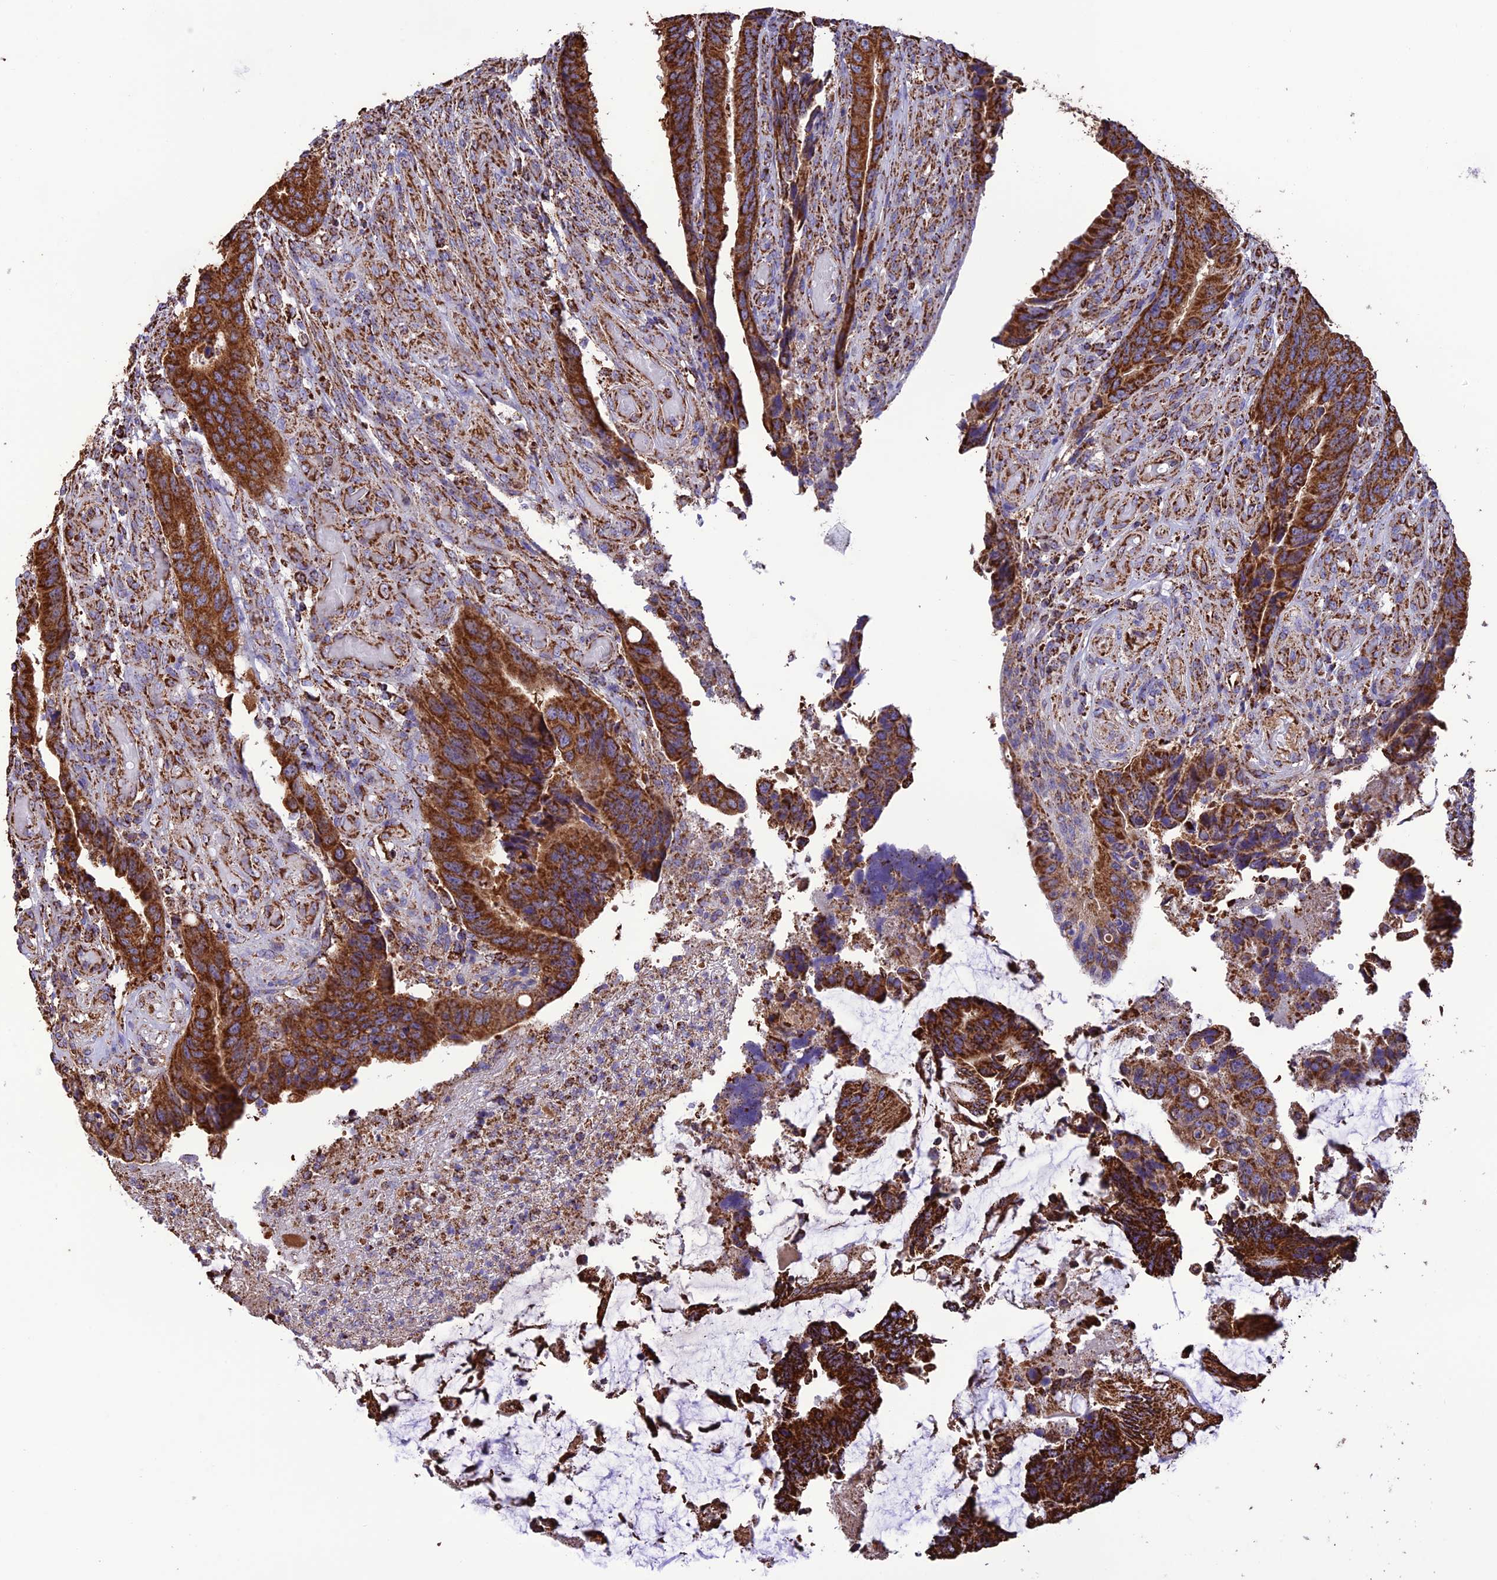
{"staining": {"intensity": "strong", "quantity": ">75%", "location": "cytoplasmic/membranous"}, "tissue": "colorectal cancer", "cell_type": "Tumor cells", "image_type": "cancer", "snomed": [{"axis": "morphology", "description": "Adenocarcinoma, NOS"}, {"axis": "topography", "description": "Colon"}], "caption": "An immunohistochemistry (IHC) photomicrograph of neoplastic tissue is shown. Protein staining in brown highlights strong cytoplasmic/membranous positivity in colorectal adenocarcinoma within tumor cells.", "gene": "NDUFAF1", "patient": {"sex": "male", "age": 87}}